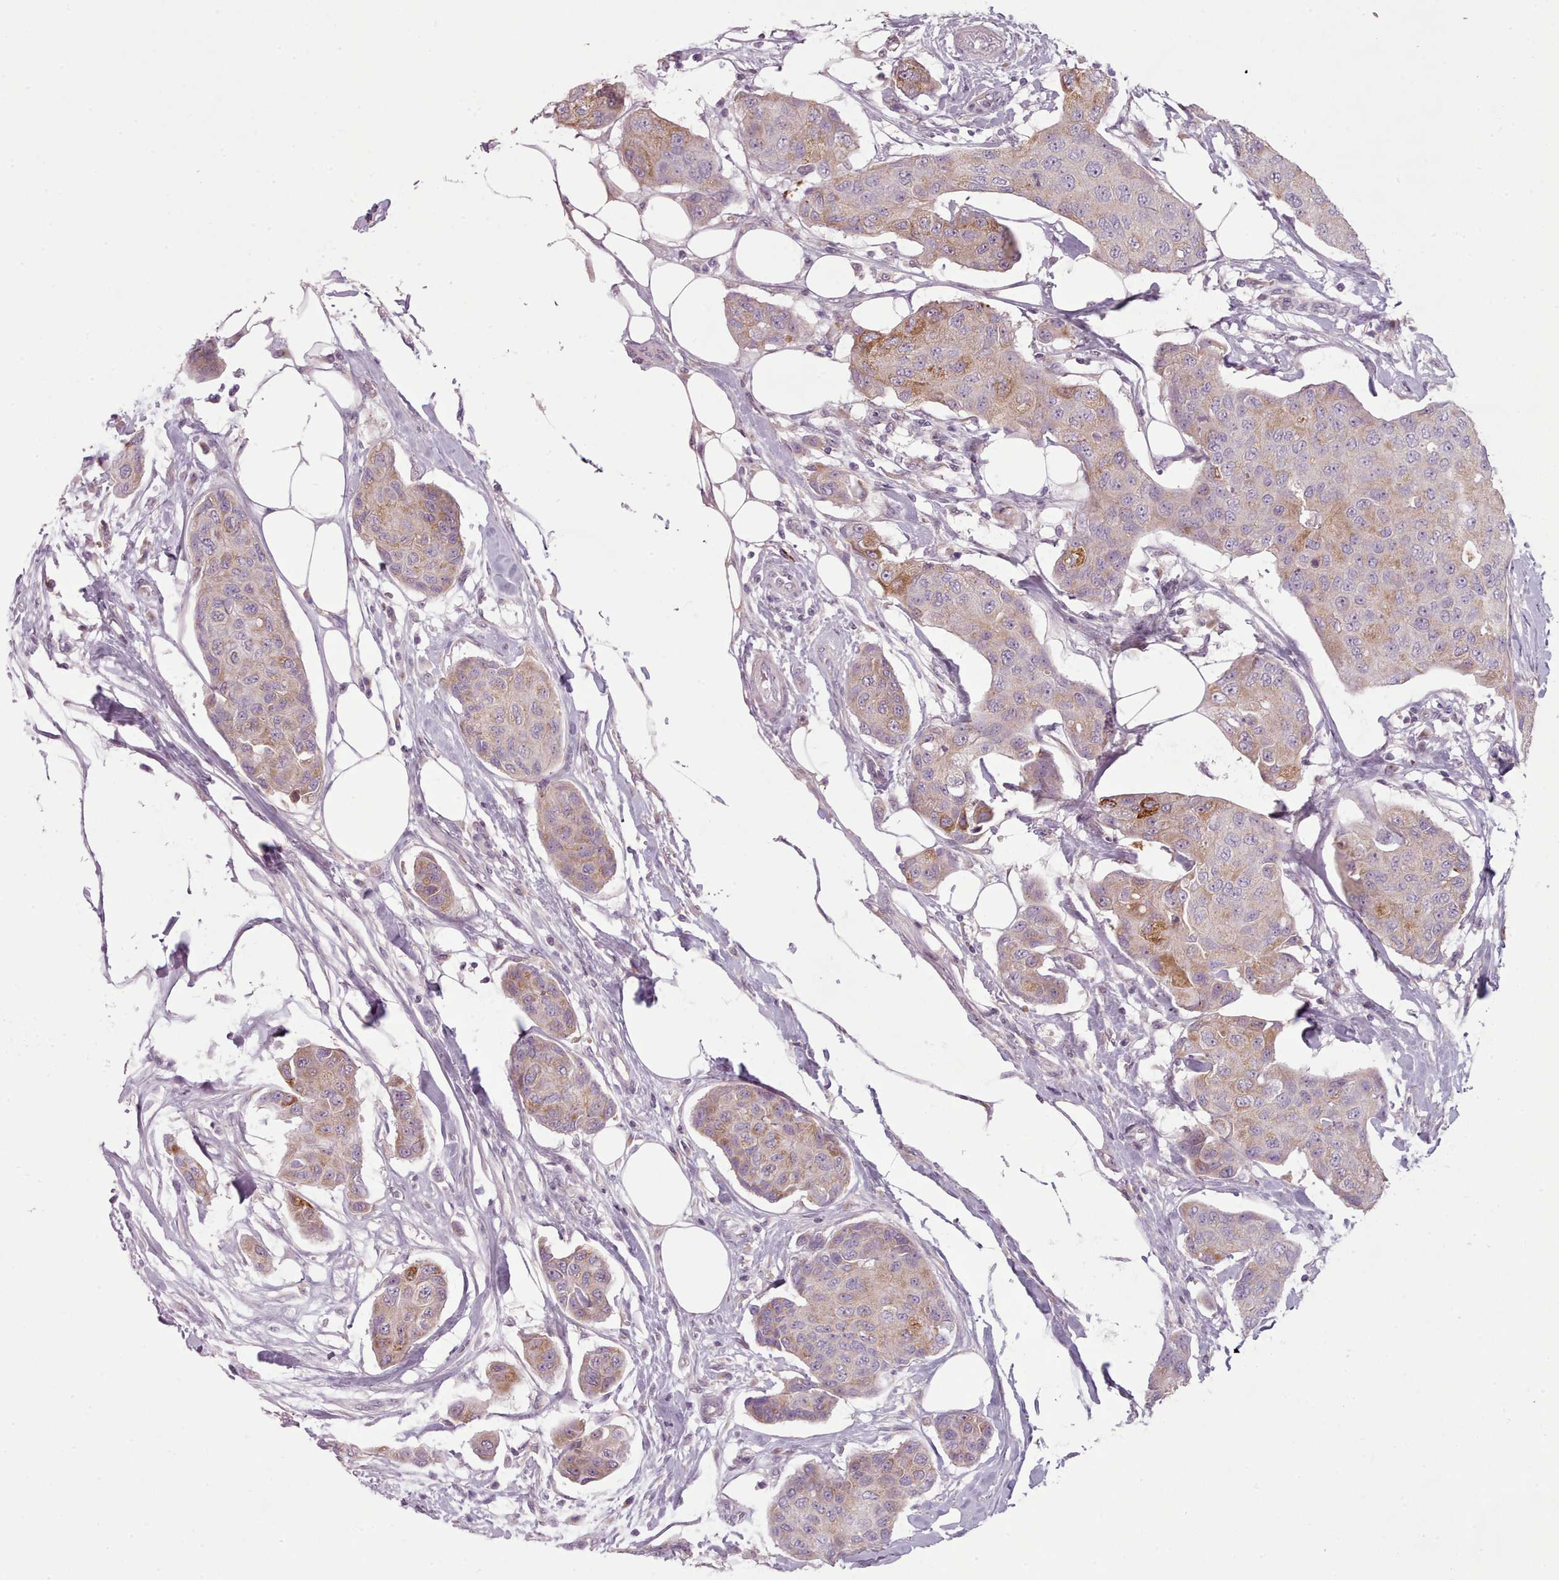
{"staining": {"intensity": "moderate", "quantity": "25%-75%", "location": "cytoplasmic/membranous"}, "tissue": "breast cancer", "cell_type": "Tumor cells", "image_type": "cancer", "snomed": [{"axis": "morphology", "description": "Duct carcinoma"}, {"axis": "topography", "description": "Breast"}, {"axis": "topography", "description": "Lymph node"}], "caption": "Immunohistochemistry micrograph of neoplastic tissue: breast cancer stained using immunohistochemistry reveals medium levels of moderate protein expression localized specifically in the cytoplasmic/membranous of tumor cells, appearing as a cytoplasmic/membranous brown color.", "gene": "LAPTM5", "patient": {"sex": "female", "age": 80}}